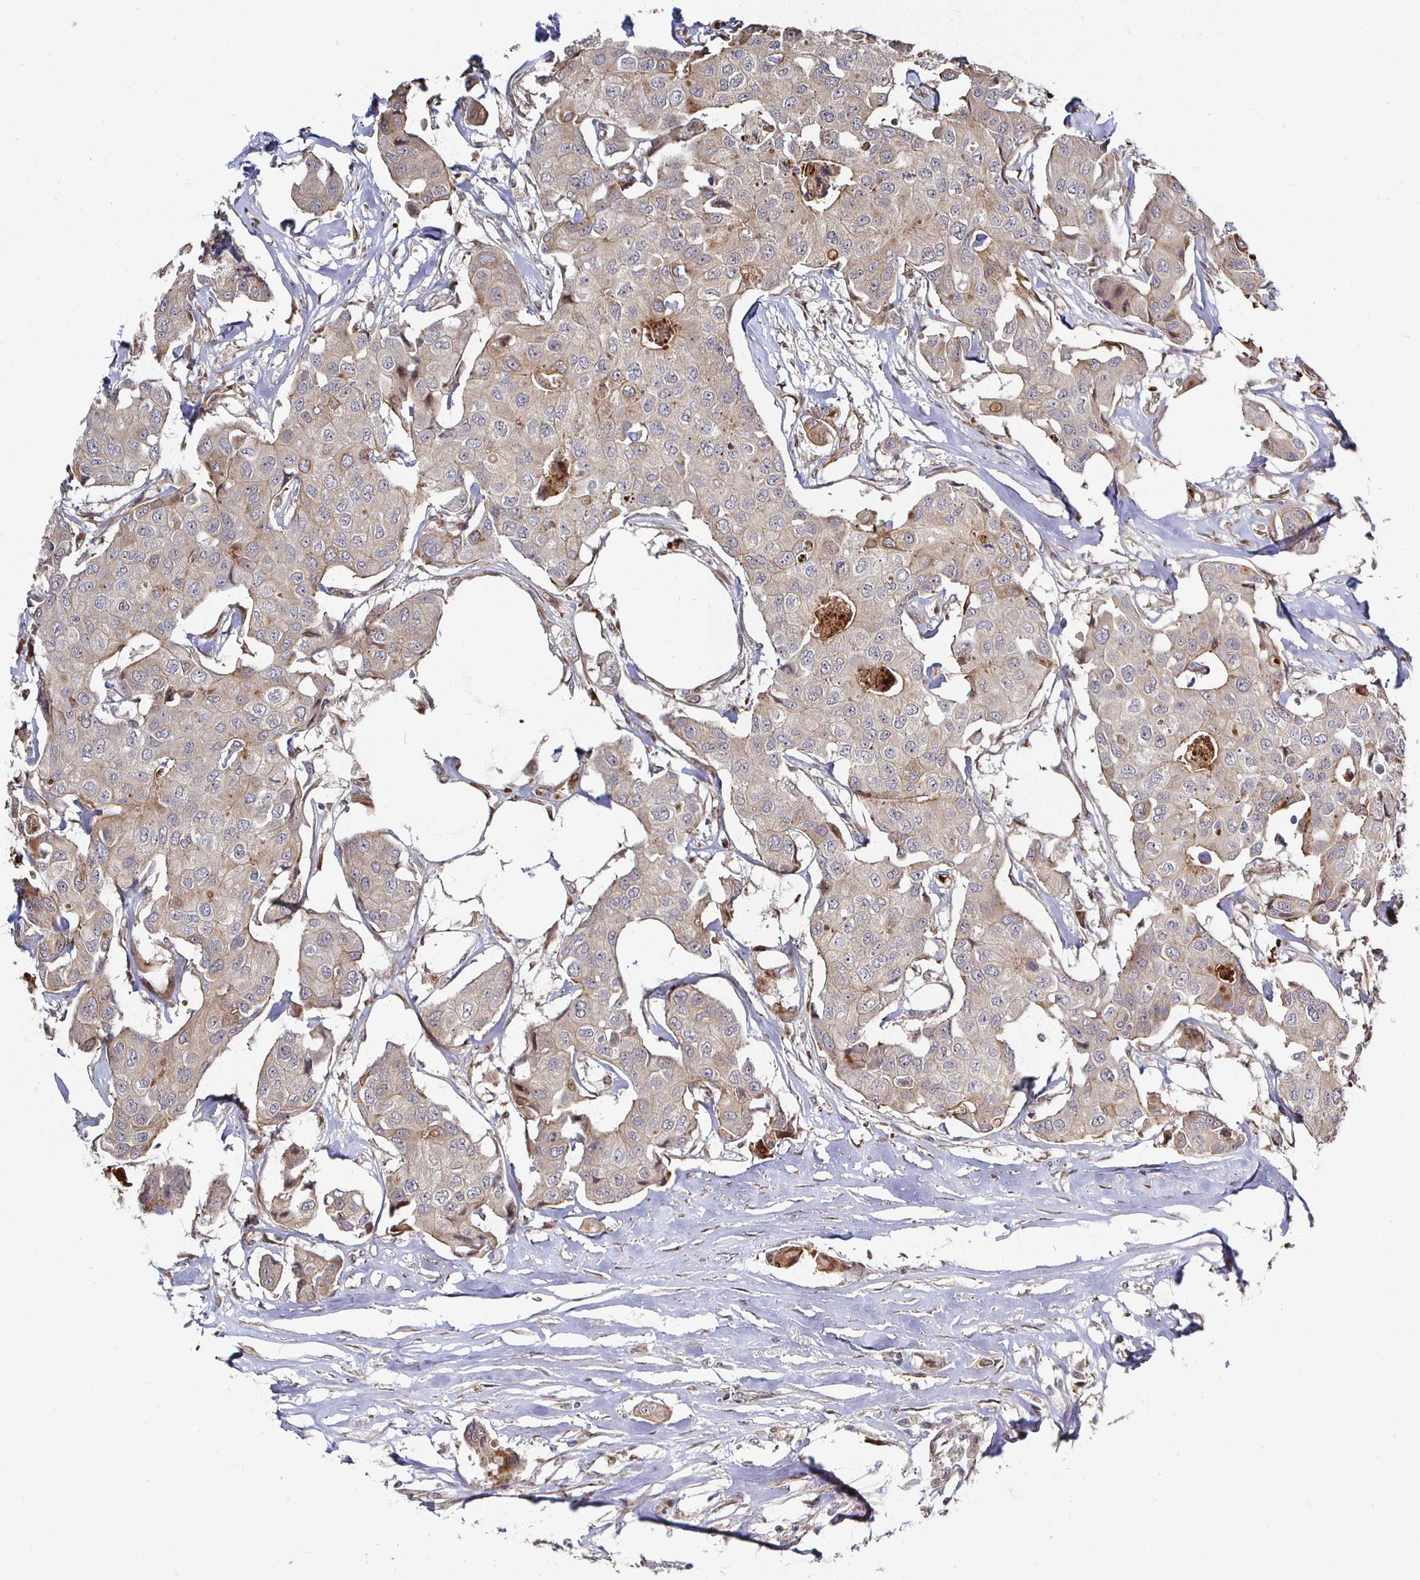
{"staining": {"intensity": "weak", "quantity": "25%-75%", "location": "cytoplasmic/membranous"}, "tissue": "breast cancer", "cell_type": "Tumor cells", "image_type": "cancer", "snomed": [{"axis": "morphology", "description": "Duct carcinoma"}, {"axis": "topography", "description": "Breast"}, {"axis": "topography", "description": "Lymph node"}], "caption": "Tumor cells reveal low levels of weak cytoplasmic/membranous expression in about 25%-75% of cells in breast cancer (intraductal carcinoma).", "gene": "TBKBP1", "patient": {"sex": "female", "age": 80}}